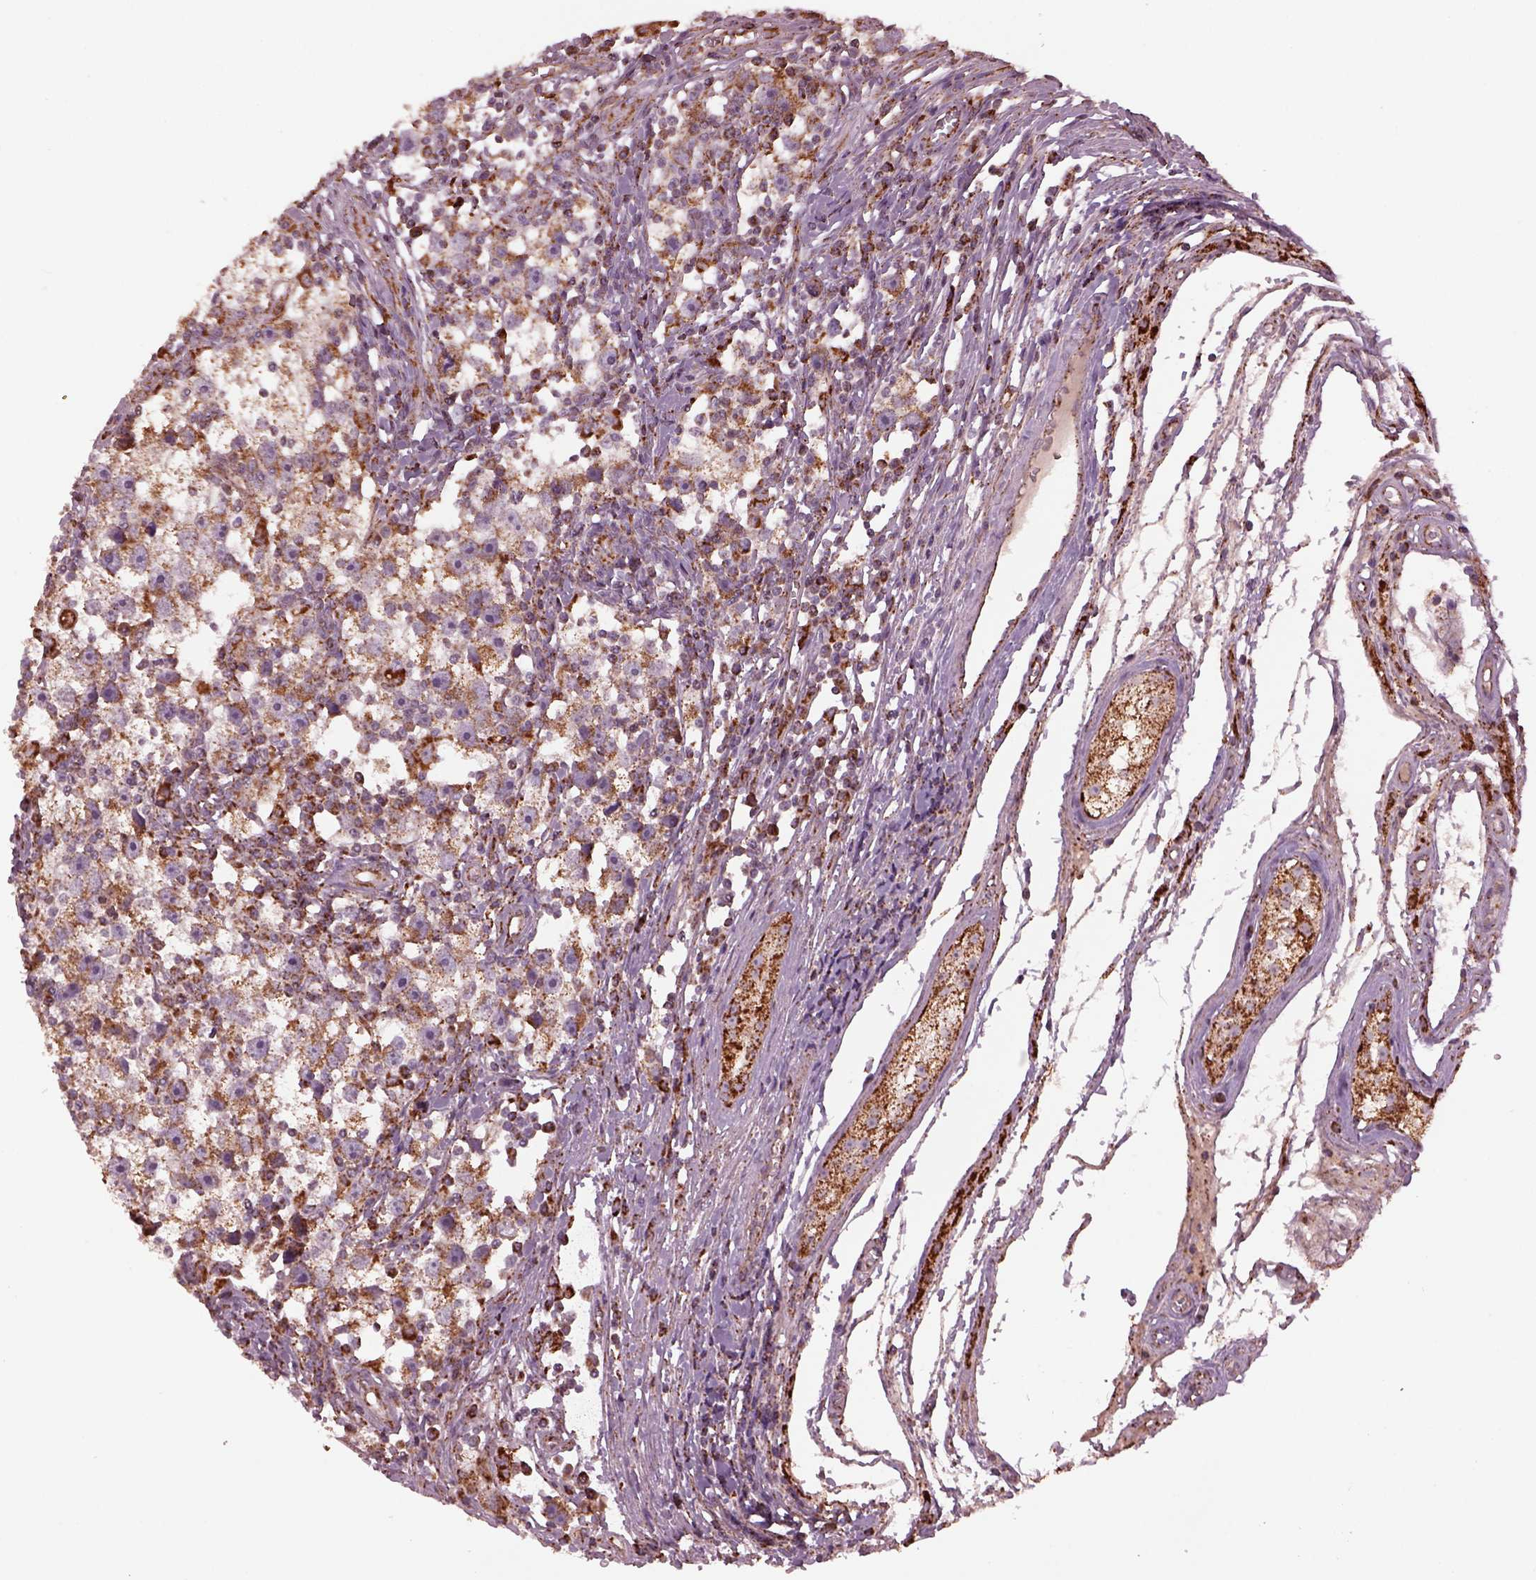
{"staining": {"intensity": "moderate", "quantity": "<25%", "location": "cytoplasmic/membranous"}, "tissue": "testis cancer", "cell_type": "Tumor cells", "image_type": "cancer", "snomed": [{"axis": "morphology", "description": "Seminoma, NOS"}, {"axis": "topography", "description": "Testis"}], "caption": "A high-resolution micrograph shows IHC staining of testis cancer (seminoma), which displays moderate cytoplasmic/membranous staining in about <25% of tumor cells.", "gene": "TMEM254", "patient": {"sex": "male", "age": 30}}